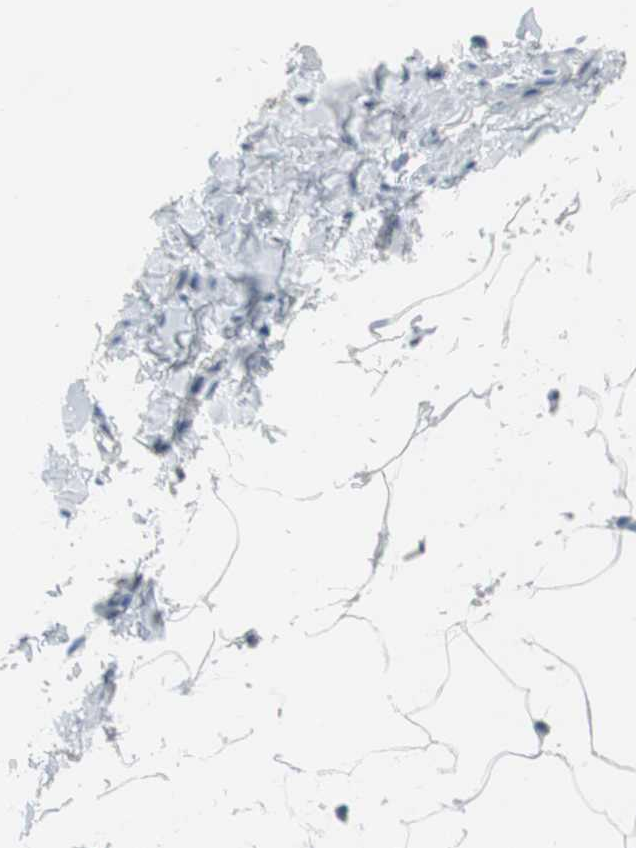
{"staining": {"intensity": "negative", "quantity": "none", "location": "none"}, "tissue": "adipose tissue", "cell_type": "Adipocytes", "image_type": "normal", "snomed": [{"axis": "morphology", "description": "Normal tissue, NOS"}, {"axis": "topography", "description": "Vascular tissue"}], "caption": "Adipocytes show no significant protein expression in benign adipose tissue. (IHC, brightfield microscopy, high magnification).", "gene": "GRHL1", "patient": {"sex": "male", "age": 41}}